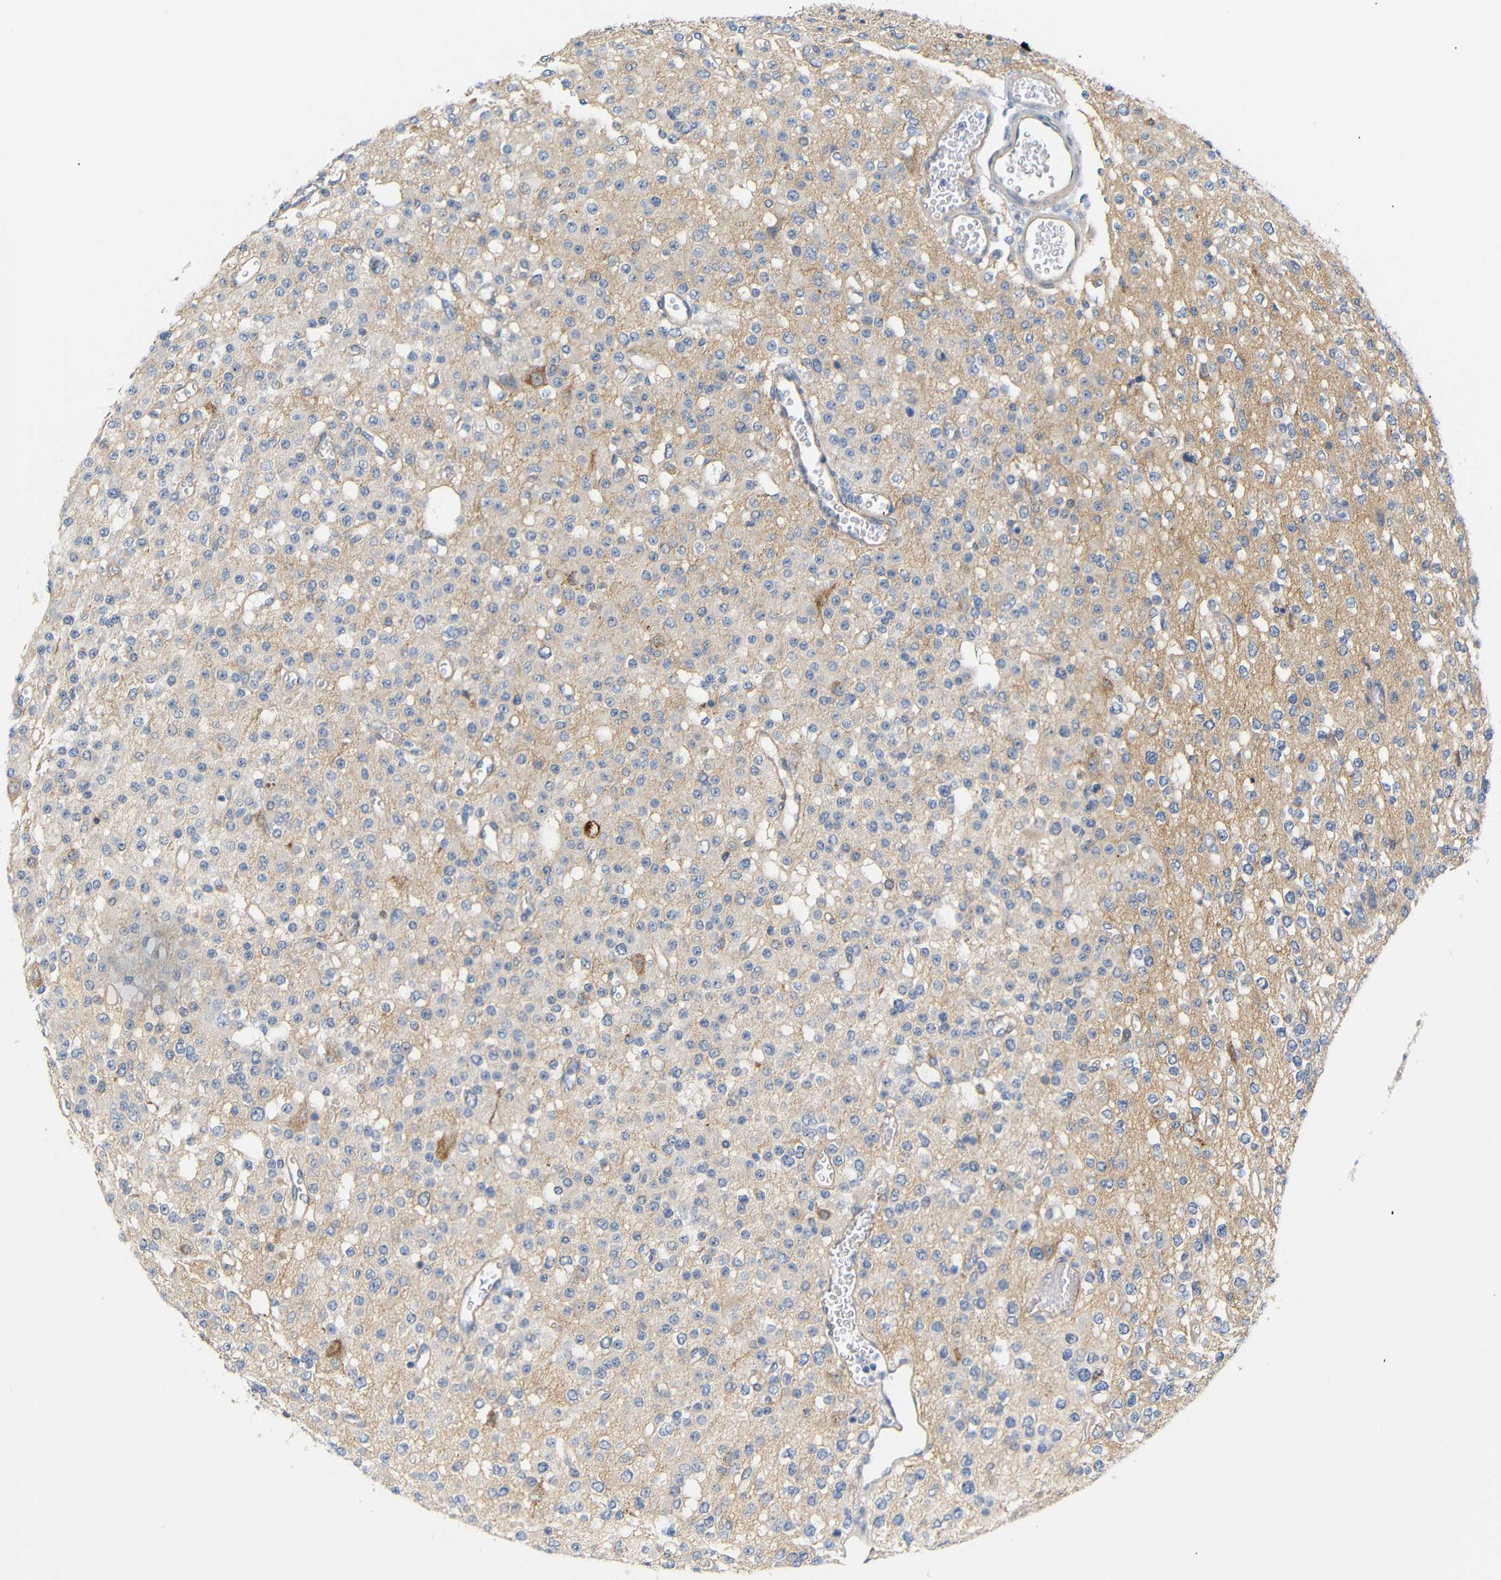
{"staining": {"intensity": "negative", "quantity": "none", "location": "none"}, "tissue": "glioma", "cell_type": "Tumor cells", "image_type": "cancer", "snomed": [{"axis": "morphology", "description": "Glioma, malignant, Low grade"}, {"axis": "topography", "description": "Brain"}], "caption": "The immunohistochemistry (IHC) photomicrograph has no significant expression in tumor cells of glioma tissue.", "gene": "STMN3", "patient": {"sex": "male", "age": 38}}